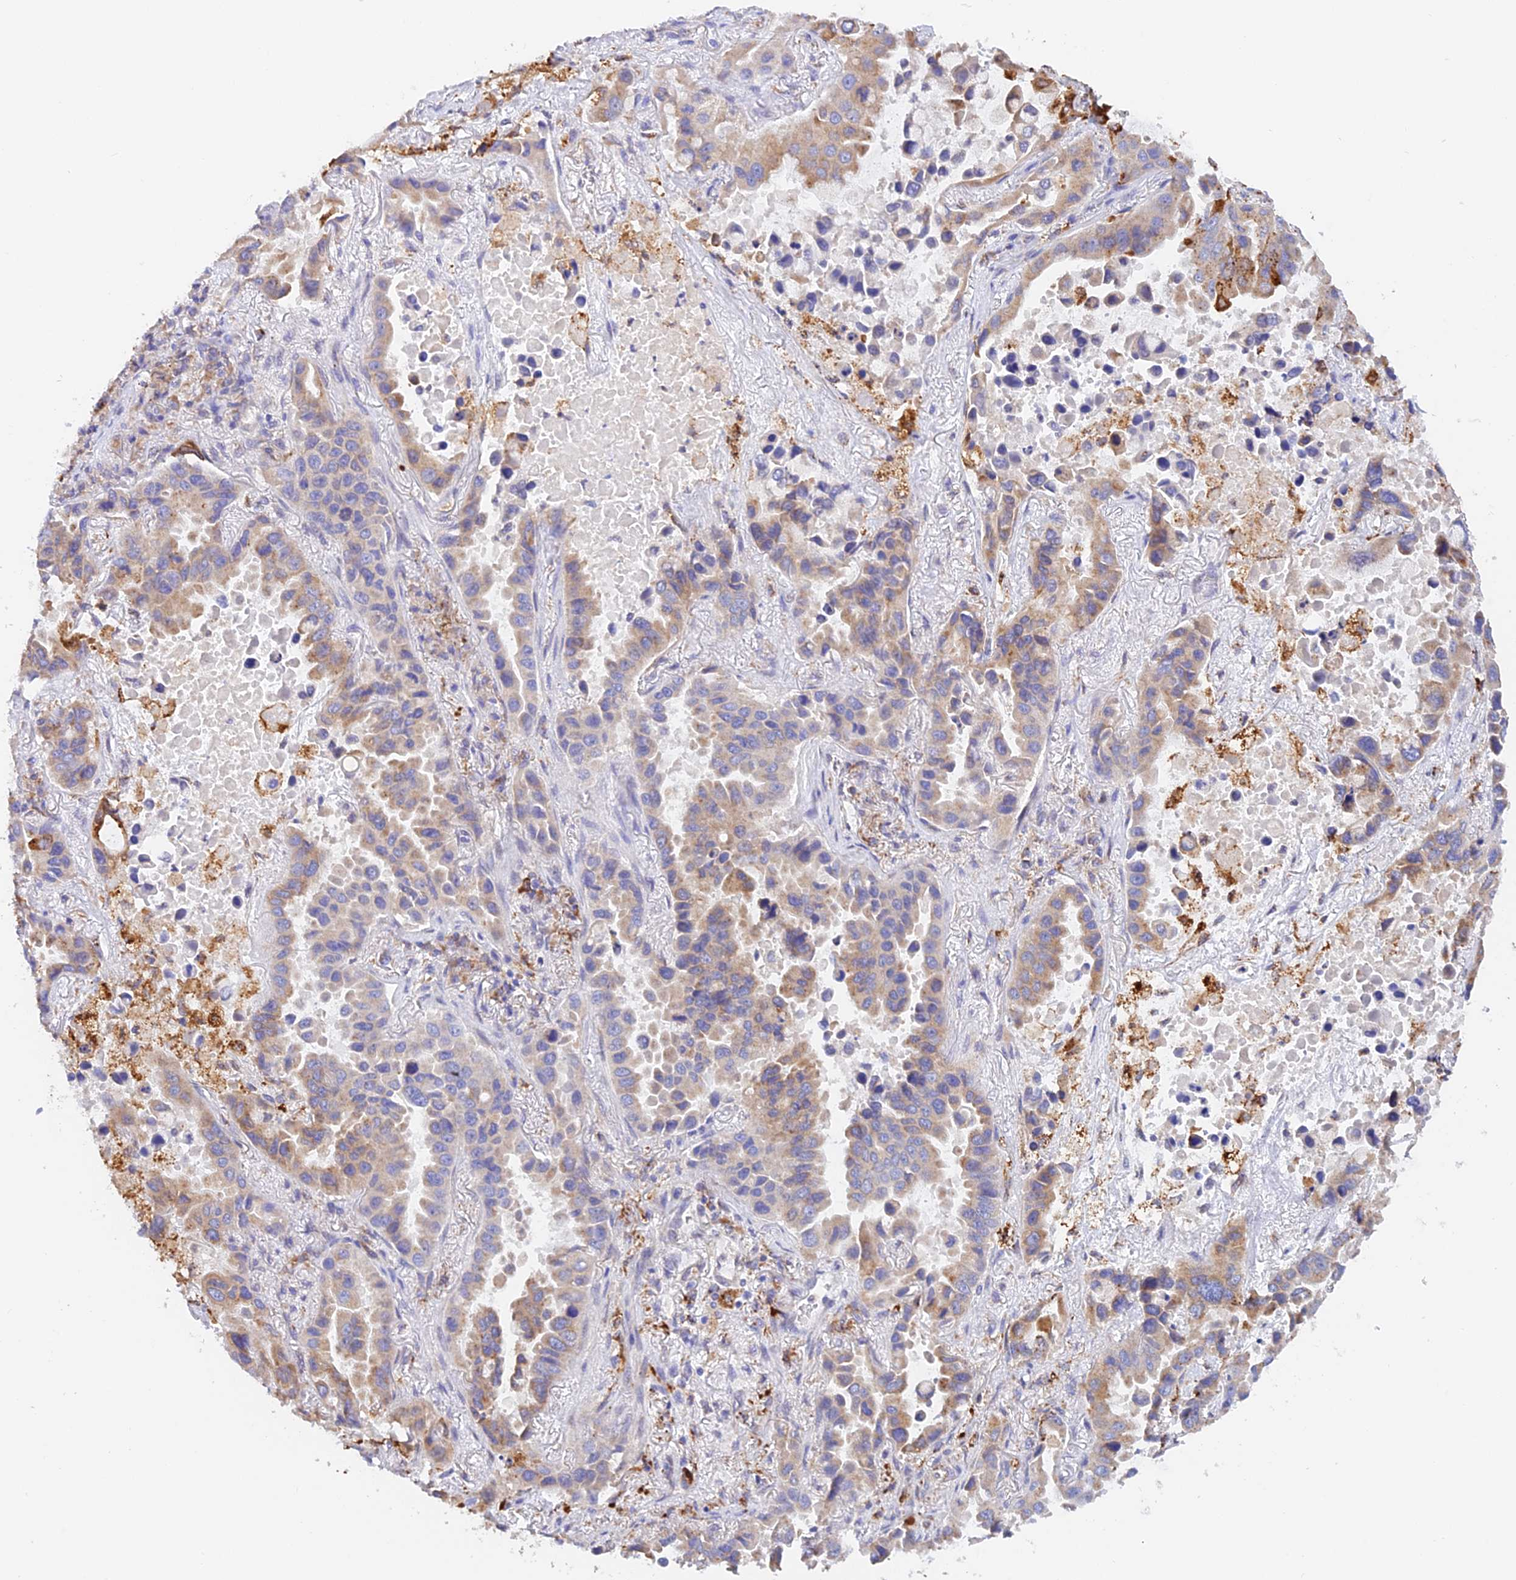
{"staining": {"intensity": "strong", "quantity": "<25%", "location": "cytoplasmic/membranous"}, "tissue": "lung cancer", "cell_type": "Tumor cells", "image_type": "cancer", "snomed": [{"axis": "morphology", "description": "Adenocarcinoma, NOS"}, {"axis": "topography", "description": "Lung"}], "caption": "This is an image of immunohistochemistry staining of adenocarcinoma (lung), which shows strong staining in the cytoplasmic/membranous of tumor cells.", "gene": "VKORC1", "patient": {"sex": "male", "age": 64}}